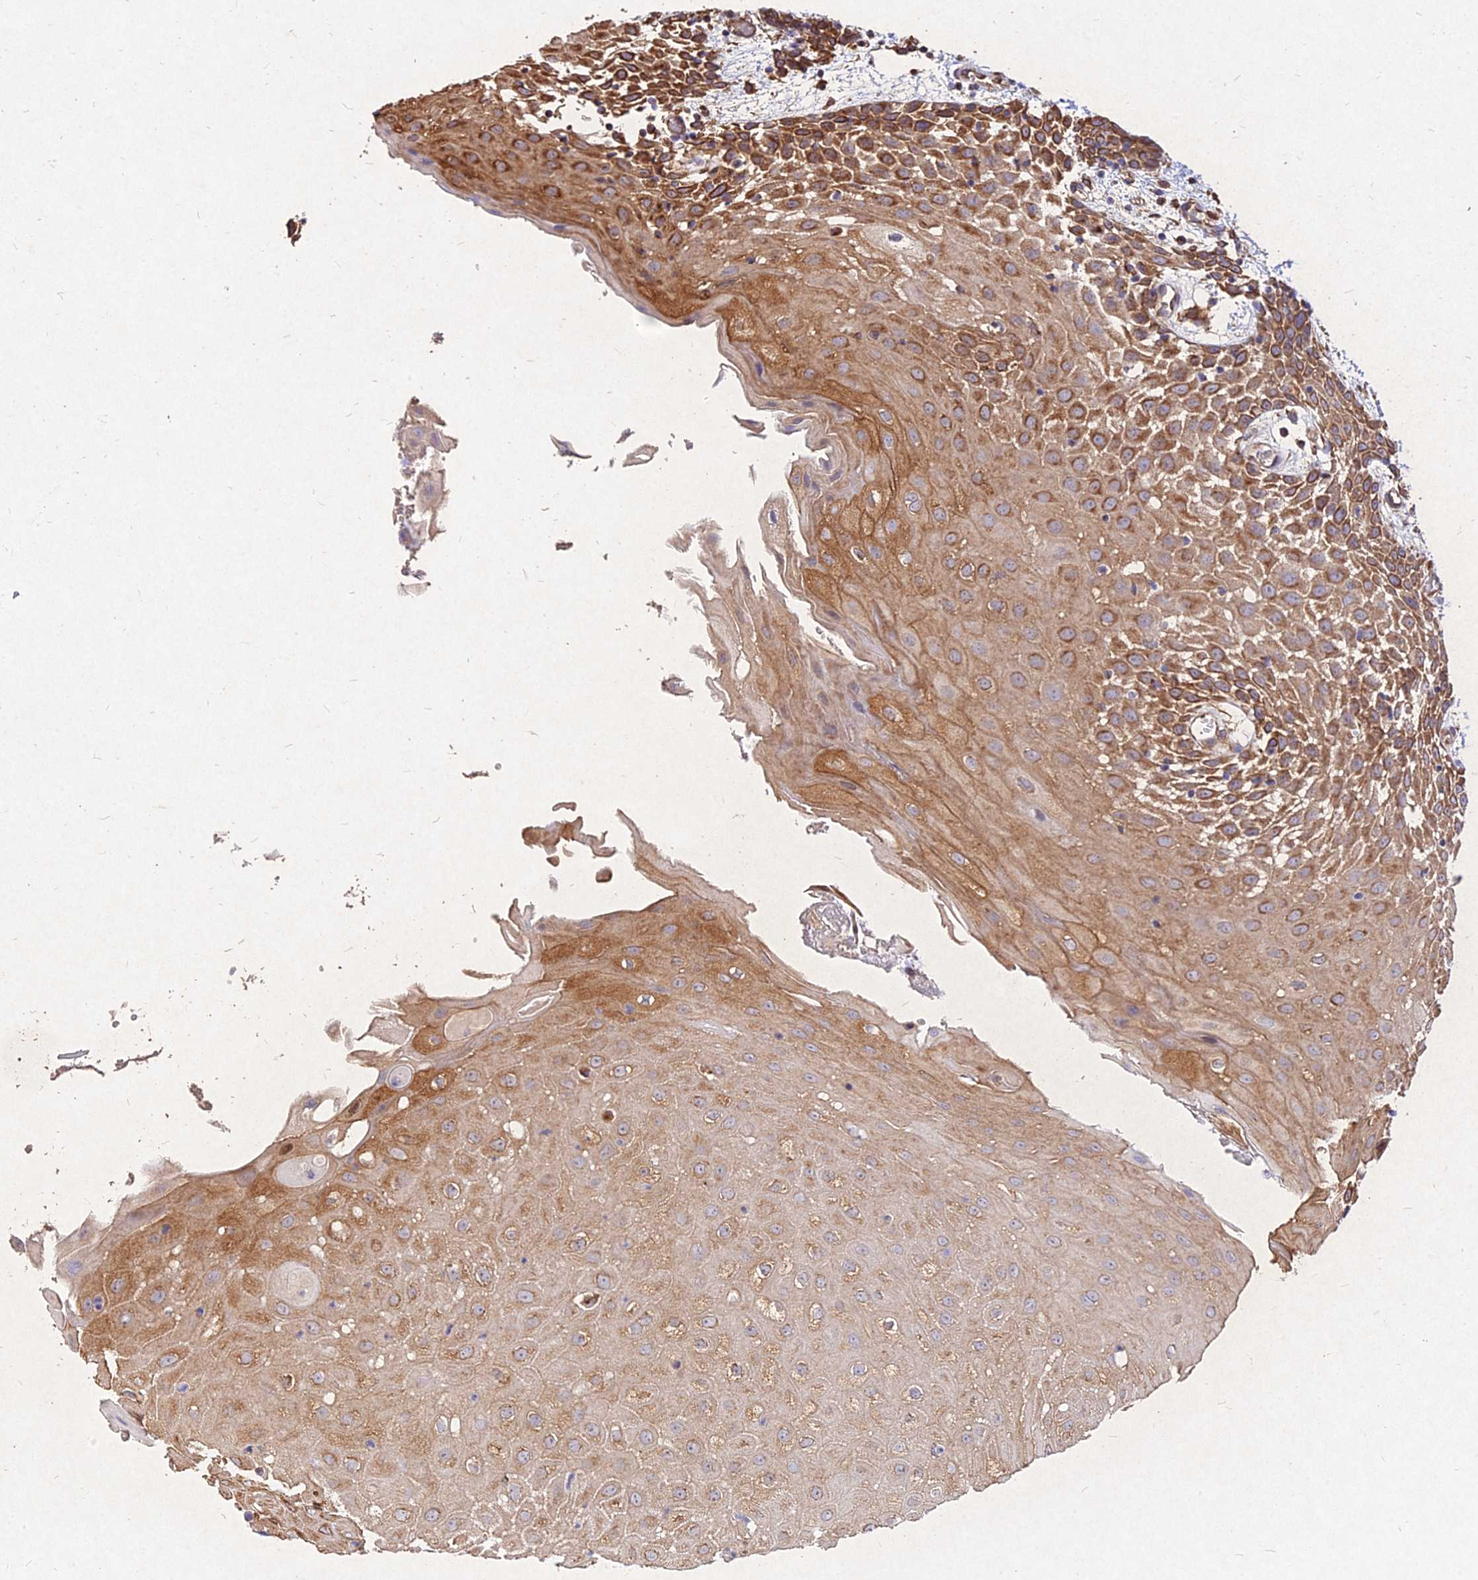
{"staining": {"intensity": "moderate", "quantity": ">75%", "location": "cytoplasmic/membranous"}, "tissue": "oral mucosa", "cell_type": "Squamous epithelial cells", "image_type": "normal", "snomed": [{"axis": "morphology", "description": "Normal tissue, NOS"}, {"axis": "topography", "description": "Skeletal muscle"}, {"axis": "topography", "description": "Oral tissue"}, {"axis": "topography", "description": "Salivary gland"}, {"axis": "topography", "description": "Peripheral nerve tissue"}], "caption": "This micrograph displays benign oral mucosa stained with IHC to label a protein in brown. The cytoplasmic/membranous of squamous epithelial cells show moderate positivity for the protein. Nuclei are counter-stained blue.", "gene": "SKA1", "patient": {"sex": "male", "age": 54}}